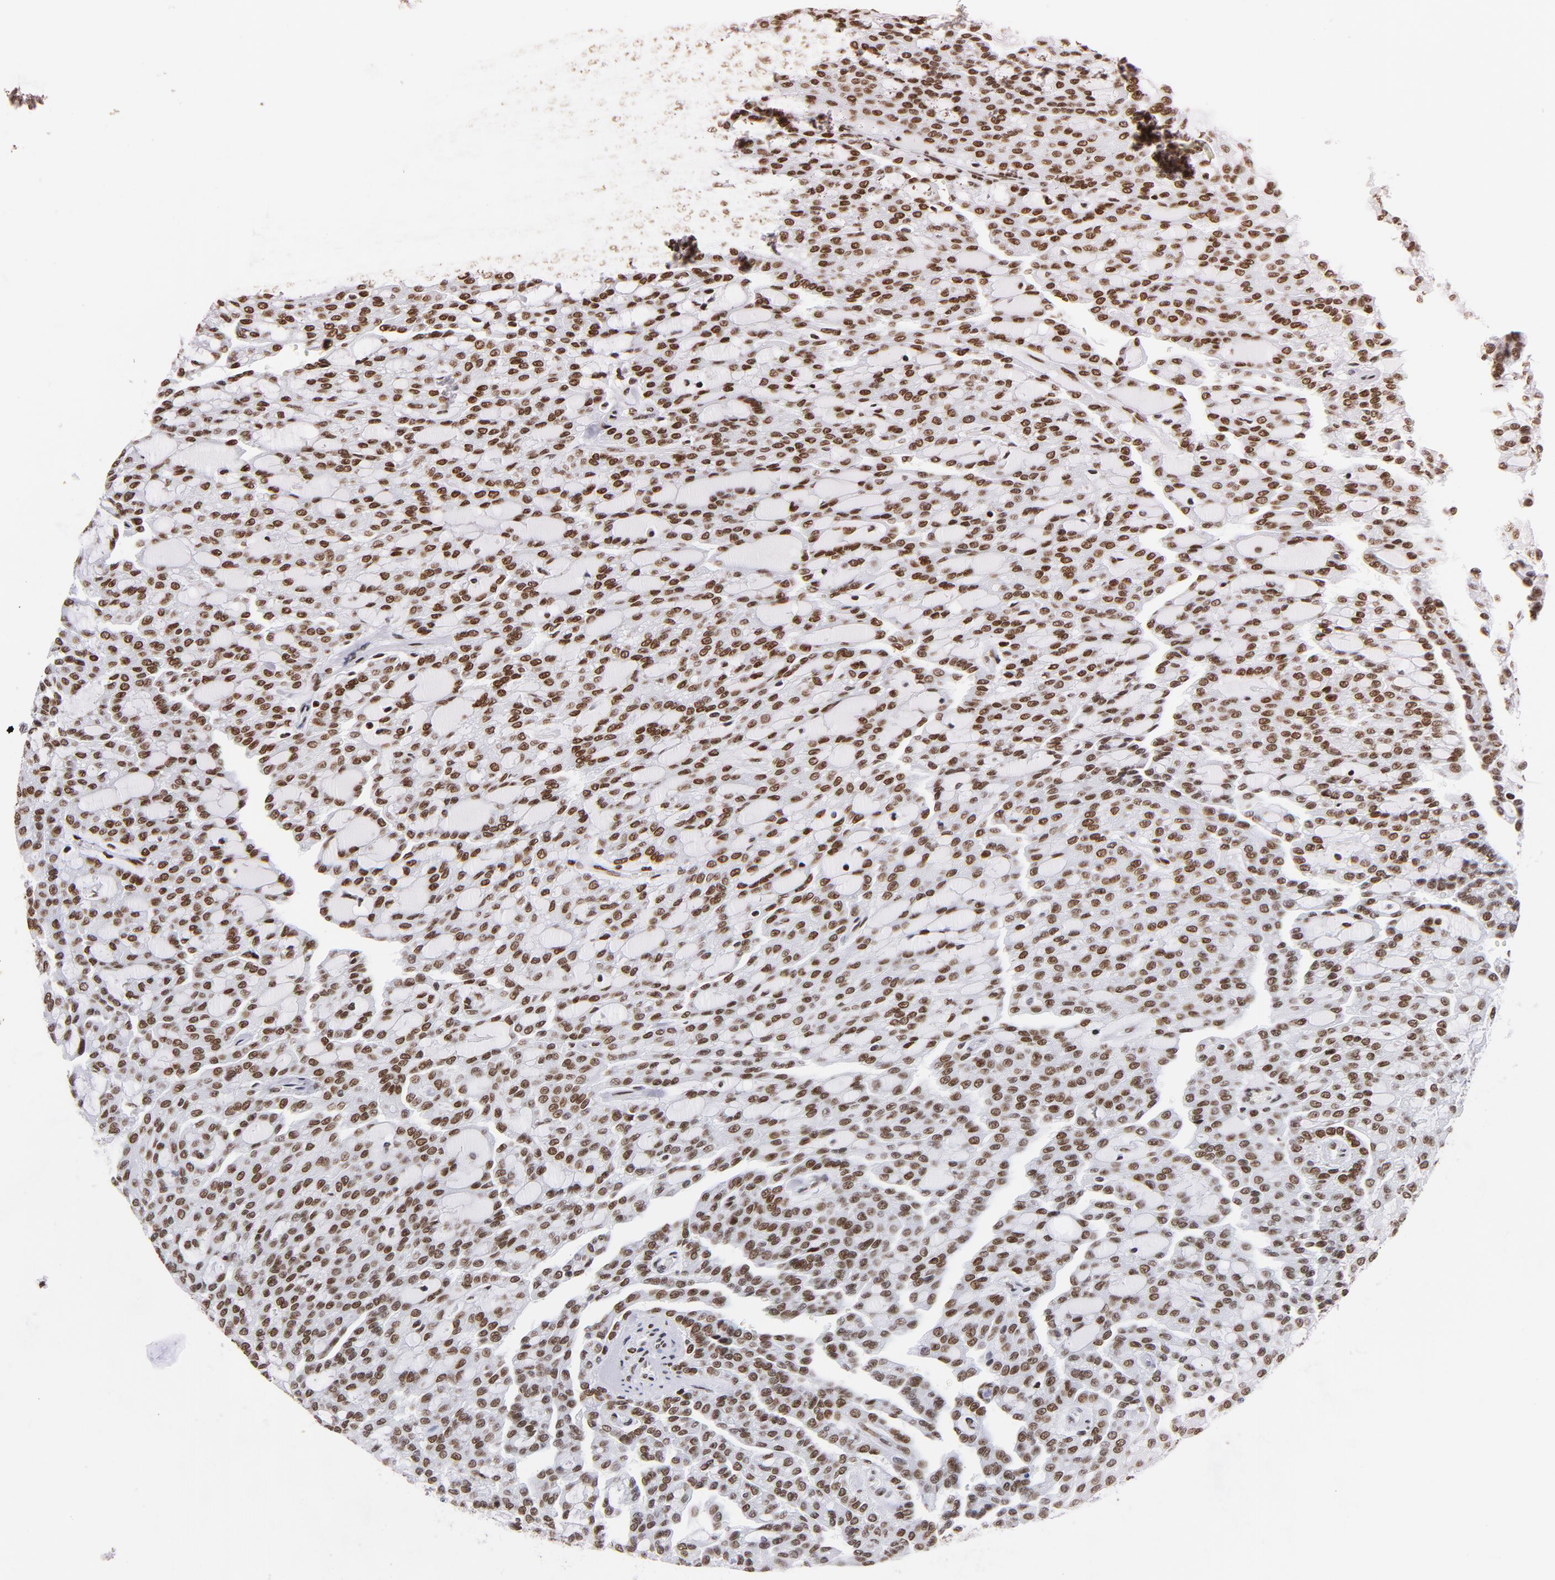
{"staining": {"intensity": "moderate", "quantity": ">75%", "location": "nuclear"}, "tissue": "renal cancer", "cell_type": "Tumor cells", "image_type": "cancer", "snomed": [{"axis": "morphology", "description": "Adenocarcinoma, NOS"}, {"axis": "topography", "description": "Kidney"}], "caption": "Moderate nuclear expression for a protein is present in about >75% of tumor cells of renal cancer using immunohistochemistry.", "gene": "TOP2B", "patient": {"sex": "male", "age": 63}}